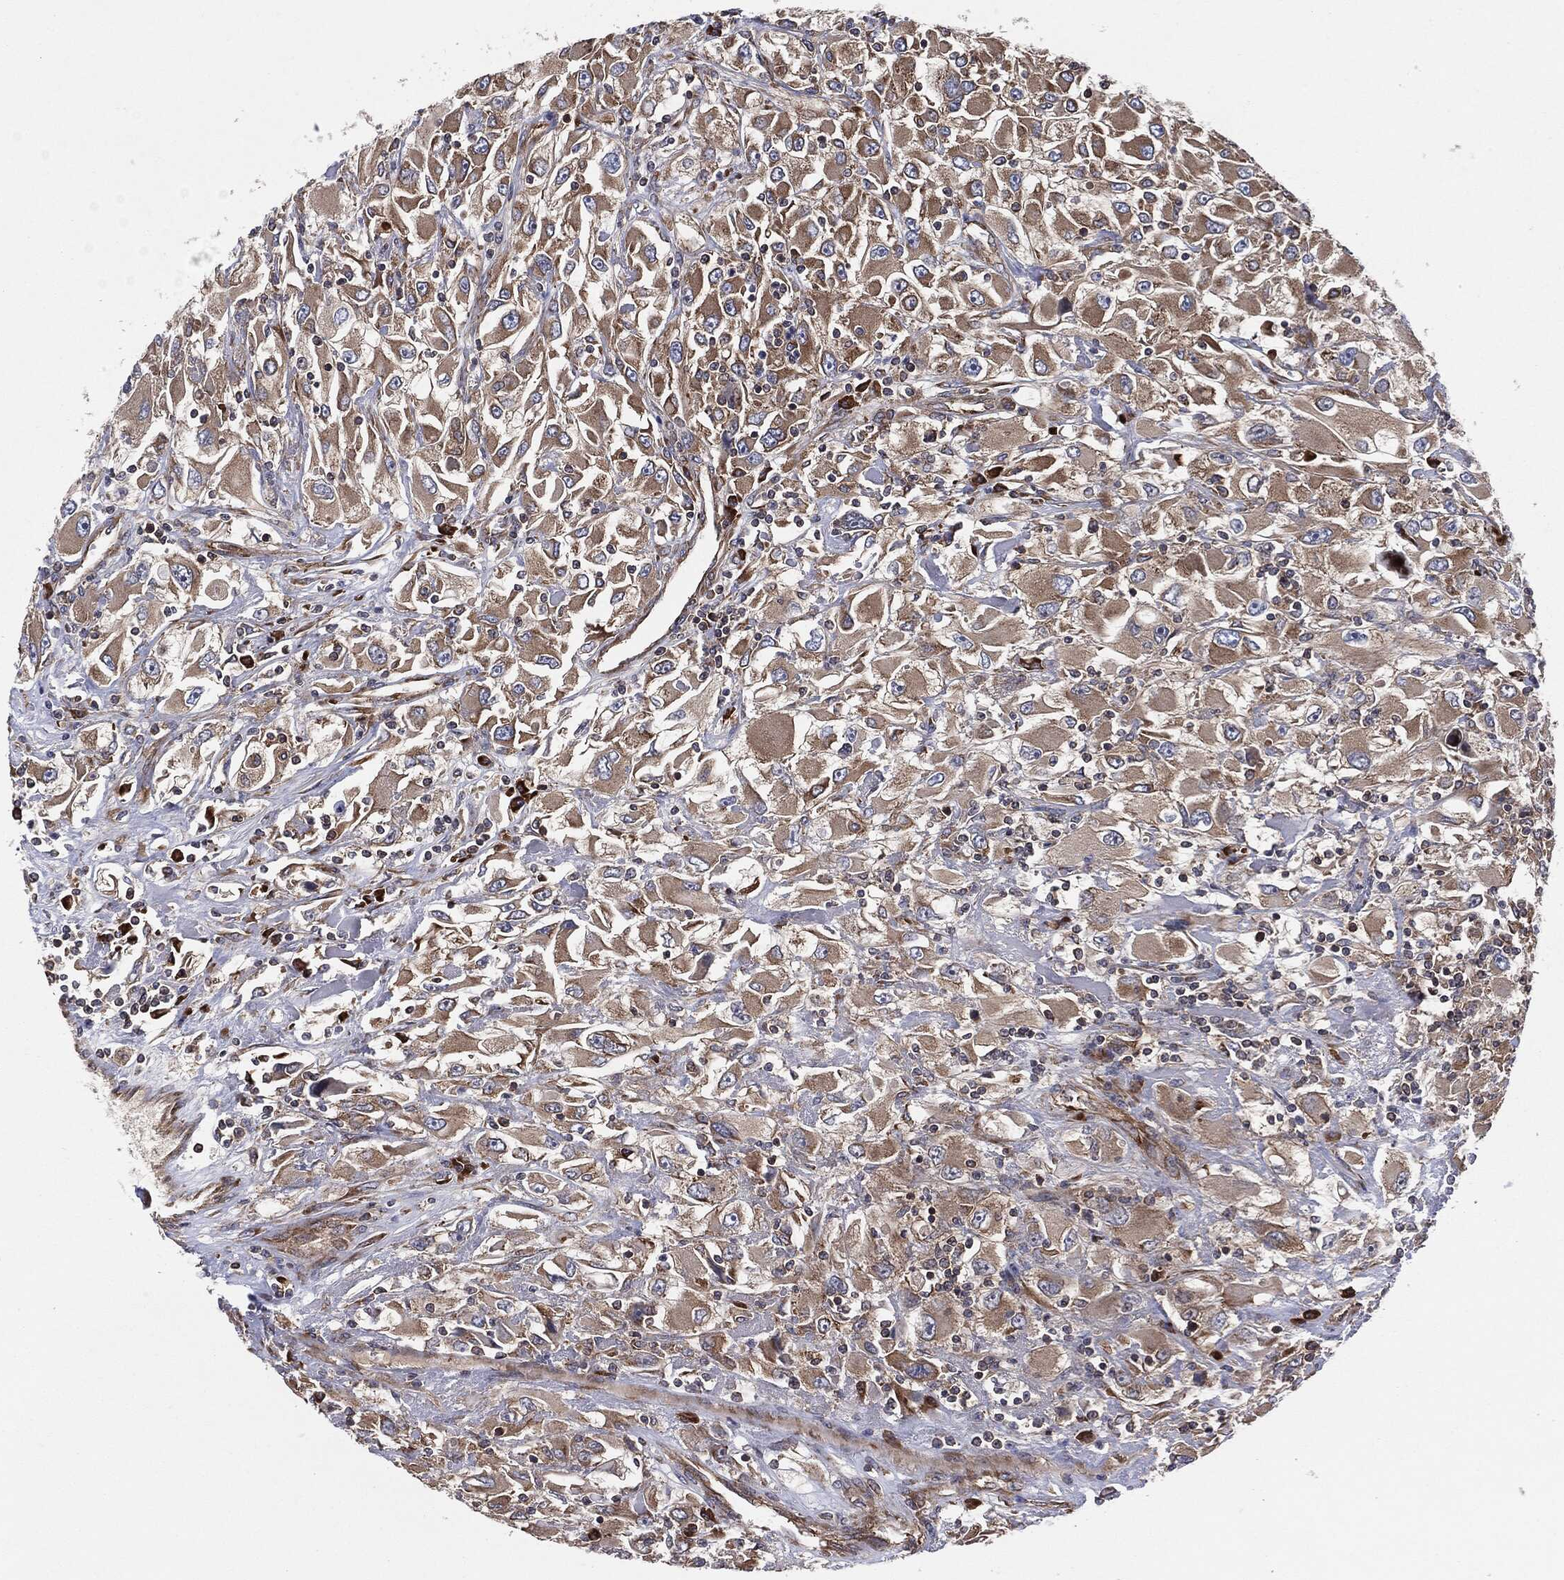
{"staining": {"intensity": "moderate", "quantity": "25%-75%", "location": "cytoplasmic/membranous"}, "tissue": "renal cancer", "cell_type": "Tumor cells", "image_type": "cancer", "snomed": [{"axis": "morphology", "description": "Adenocarcinoma, NOS"}, {"axis": "topography", "description": "Kidney"}], "caption": "Tumor cells reveal medium levels of moderate cytoplasmic/membranous staining in approximately 25%-75% of cells in human adenocarcinoma (renal).", "gene": "EIF2S2", "patient": {"sex": "female", "age": 52}}